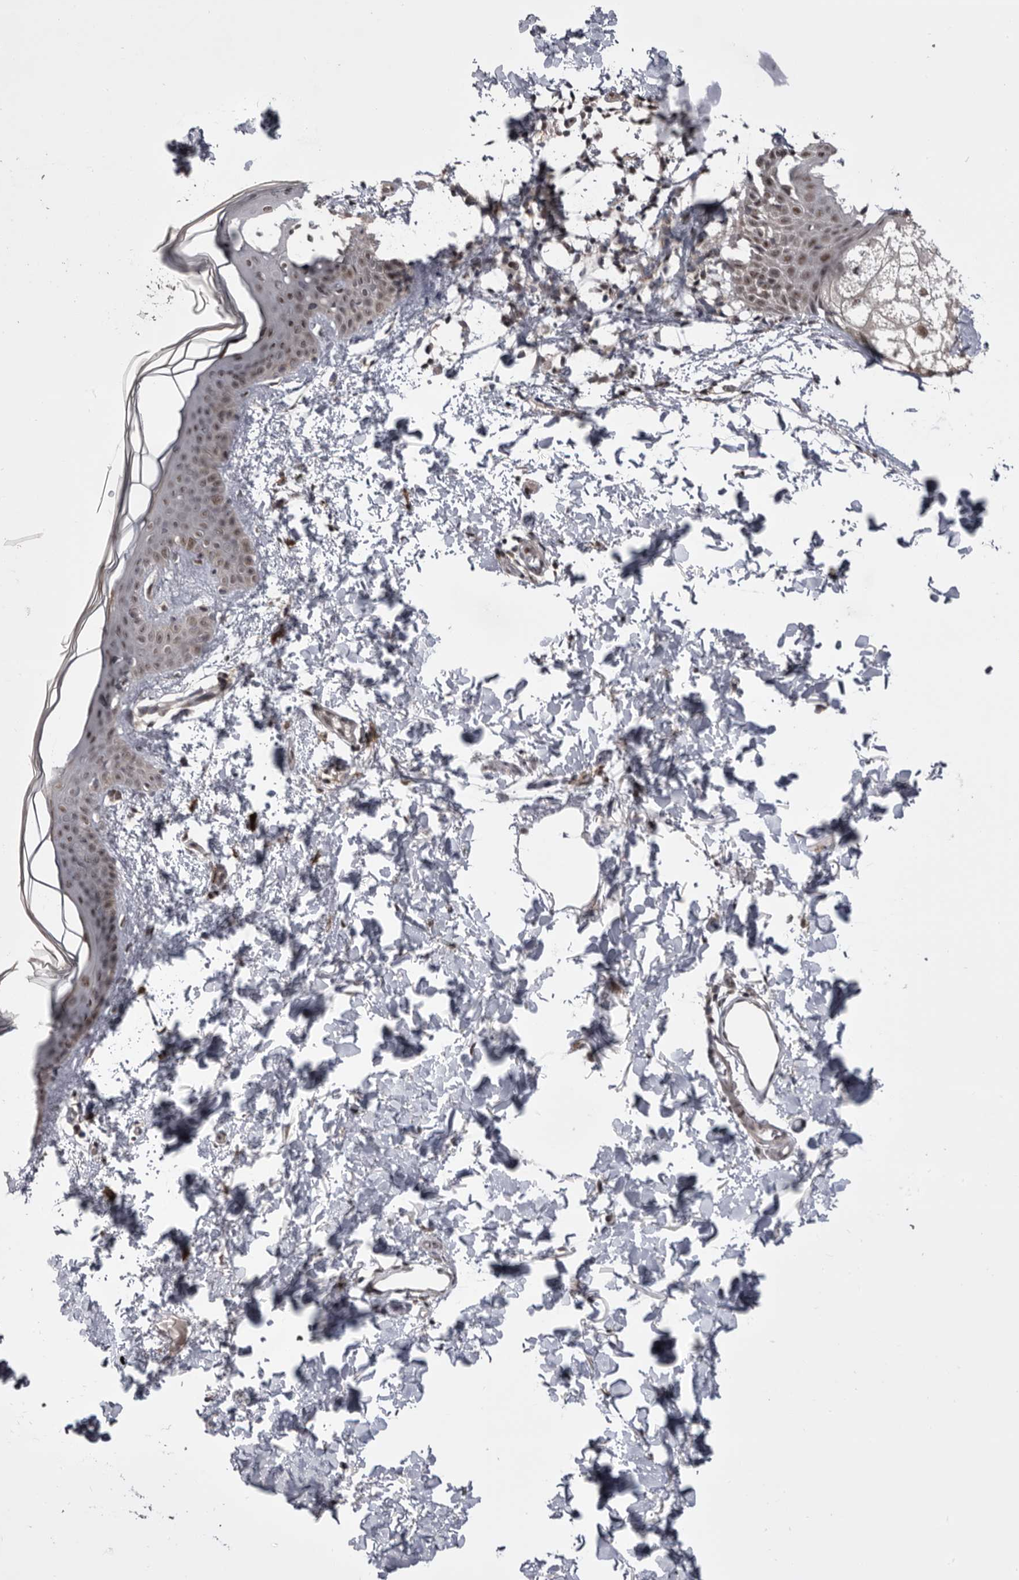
{"staining": {"intensity": "weak", "quantity": ">75%", "location": "nuclear"}, "tissue": "skin", "cell_type": "Fibroblasts", "image_type": "normal", "snomed": [{"axis": "morphology", "description": "Normal tissue, NOS"}, {"axis": "topography", "description": "Skin"}], "caption": "An immunohistochemistry micrograph of normal tissue is shown. Protein staining in brown labels weak nuclear positivity in skin within fibroblasts.", "gene": "PRPF3", "patient": {"sex": "female", "age": 46}}